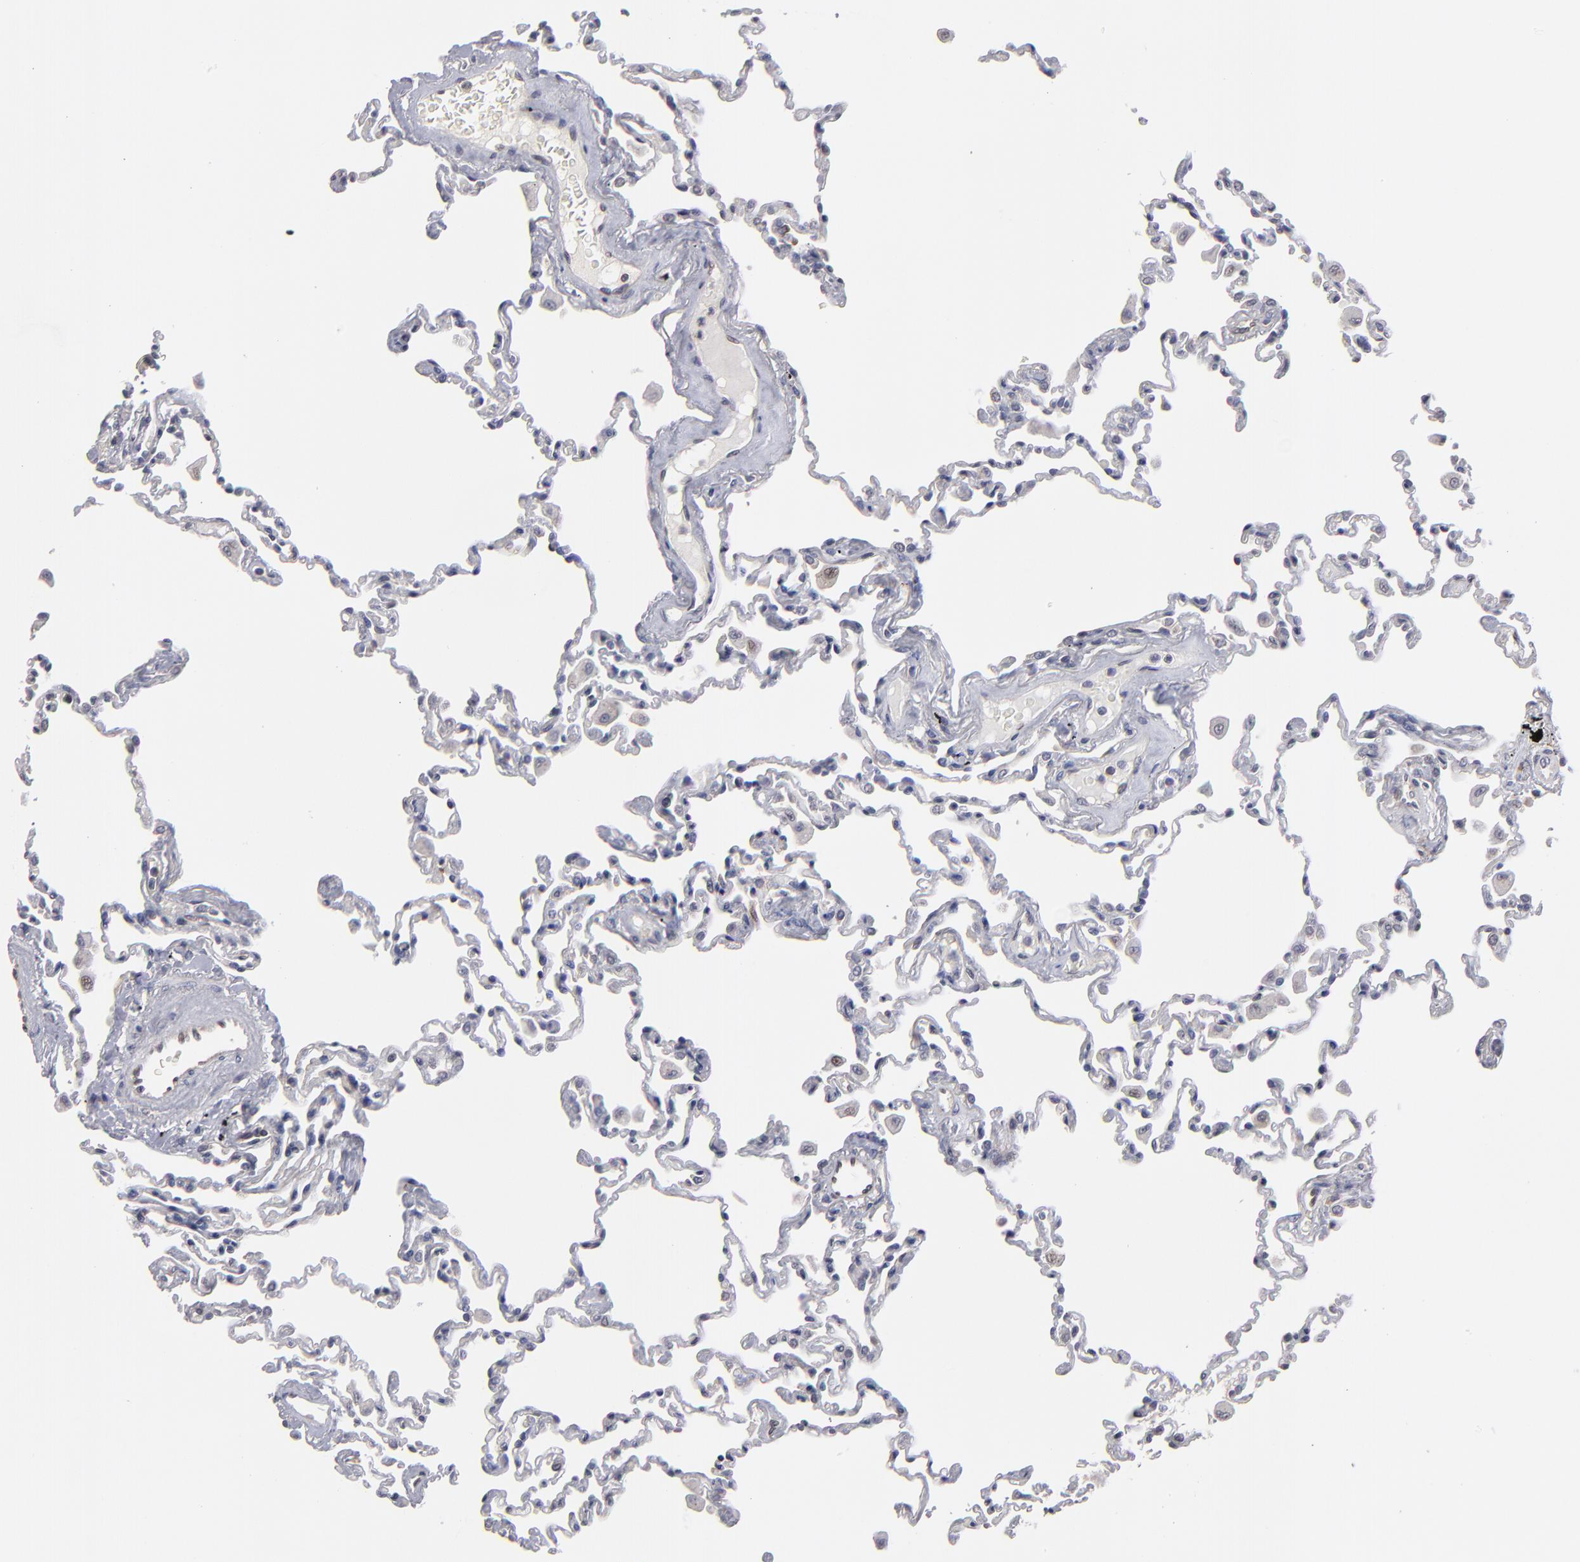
{"staining": {"intensity": "negative", "quantity": "none", "location": "none"}, "tissue": "lung", "cell_type": "Alveolar cells", "image_type": "normal", "snomed": [{"axis": "morphology", "description": "Normal tissue, NOS"}, {"axis": "topography", "description": "Lung"}], "caption": "High power microscopy micrograph of an immunohistochemistry photomicrograph of normal lung, revealing no significant expression in alveolar cells. (IHC, brightfield microscopy, high magnification).", "gene": "CEP97", "patient": {"sex": "male", "age": 59}}